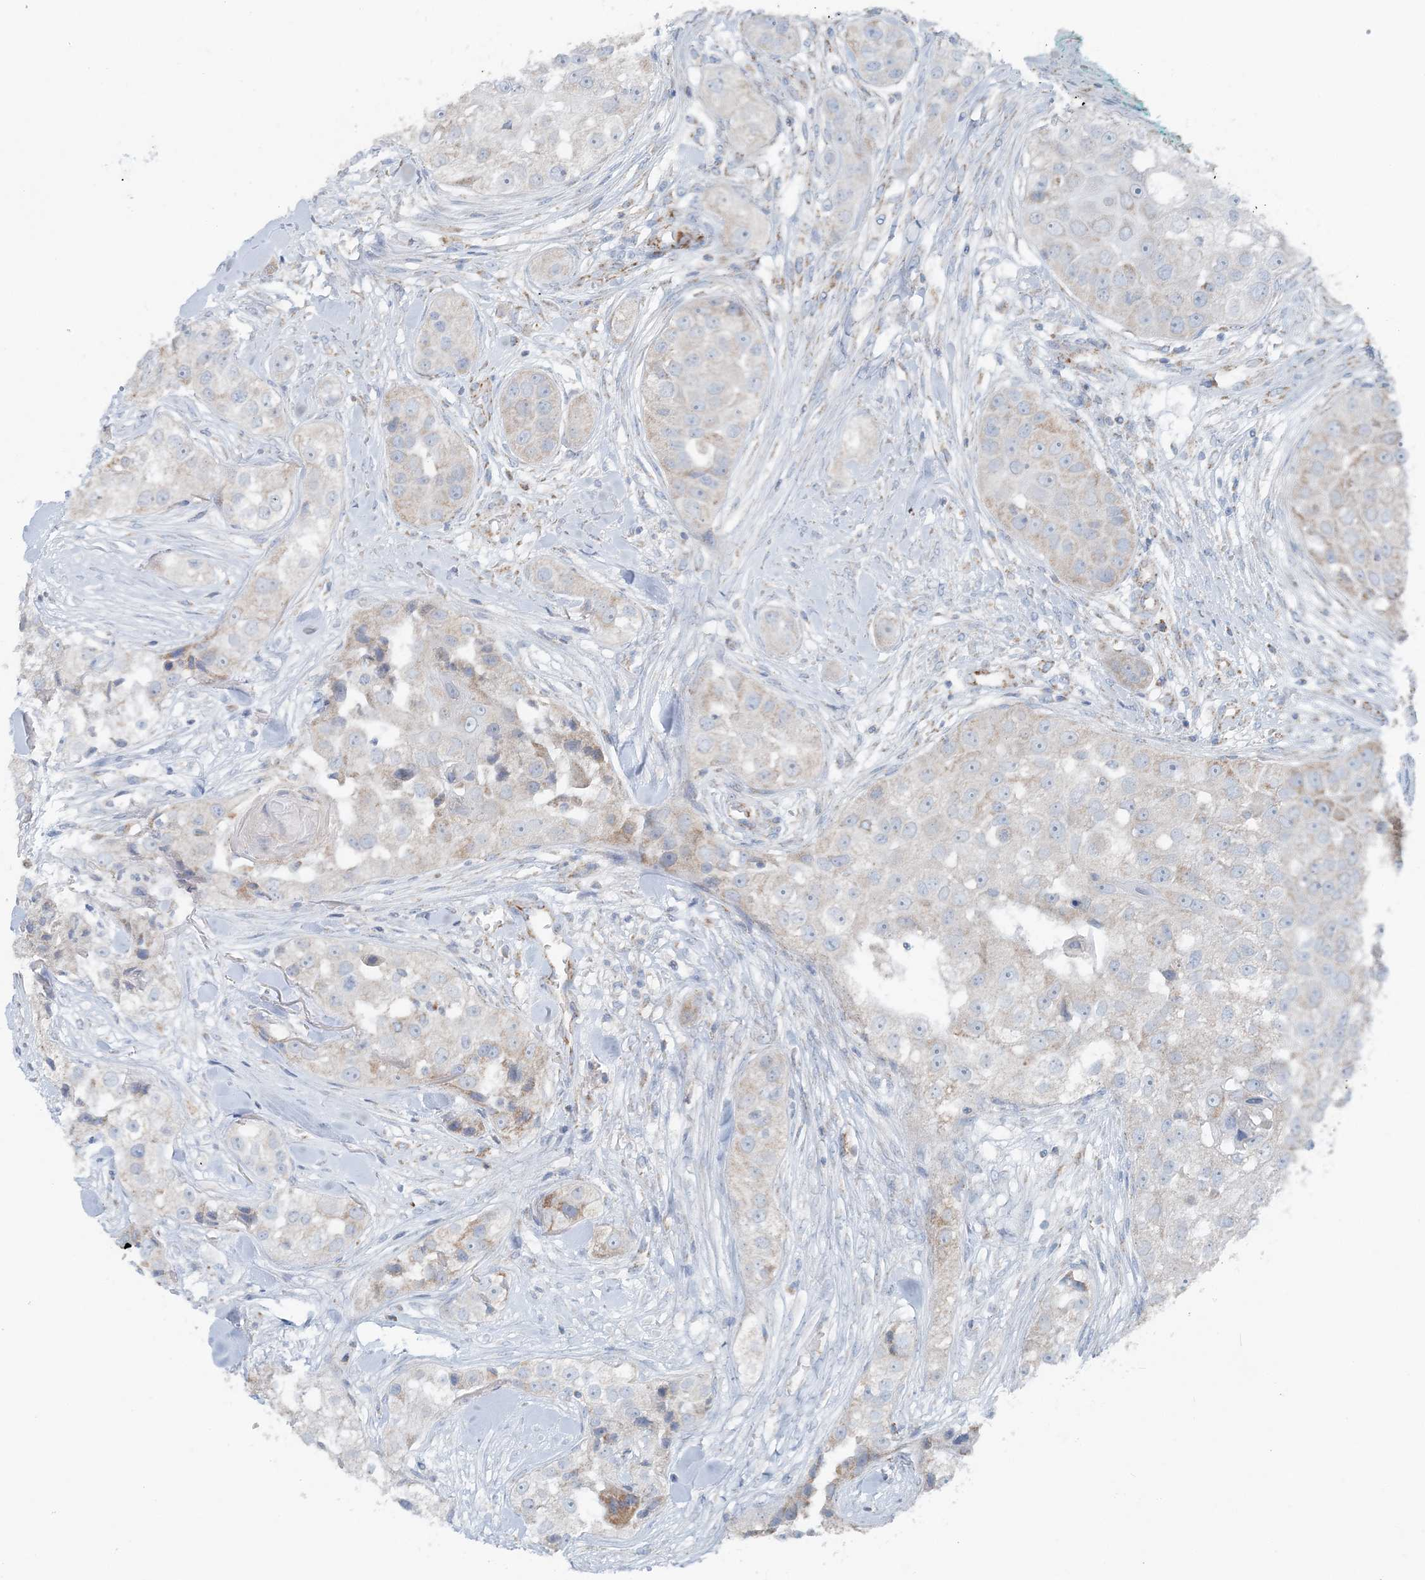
{"staining": {"intensity": "weak", "quantity": "<25%", "location": "cytoplasmic/membranous"}, "tissue": "head and neck cancer", "cell_type": "Tumor cells", "image_type": "cancer", "snomed": [{"axis": "morphology", "description": "Normal tissue, NOS"}, {"axis": "morphology", "description": "Squamous cell carcinoma, NOS"}, {"axis": "topography", "description": "Skeletal muscle"}, {"axis": "topography", "description": "Head-Neck"}], "caption": "Immunohistochemical staining of squamous cell carcinoma (head and neck) shows no significant expression in tumor cells.", "gene": "PCCB", "patient": {"sex": "male", "age": 51}}